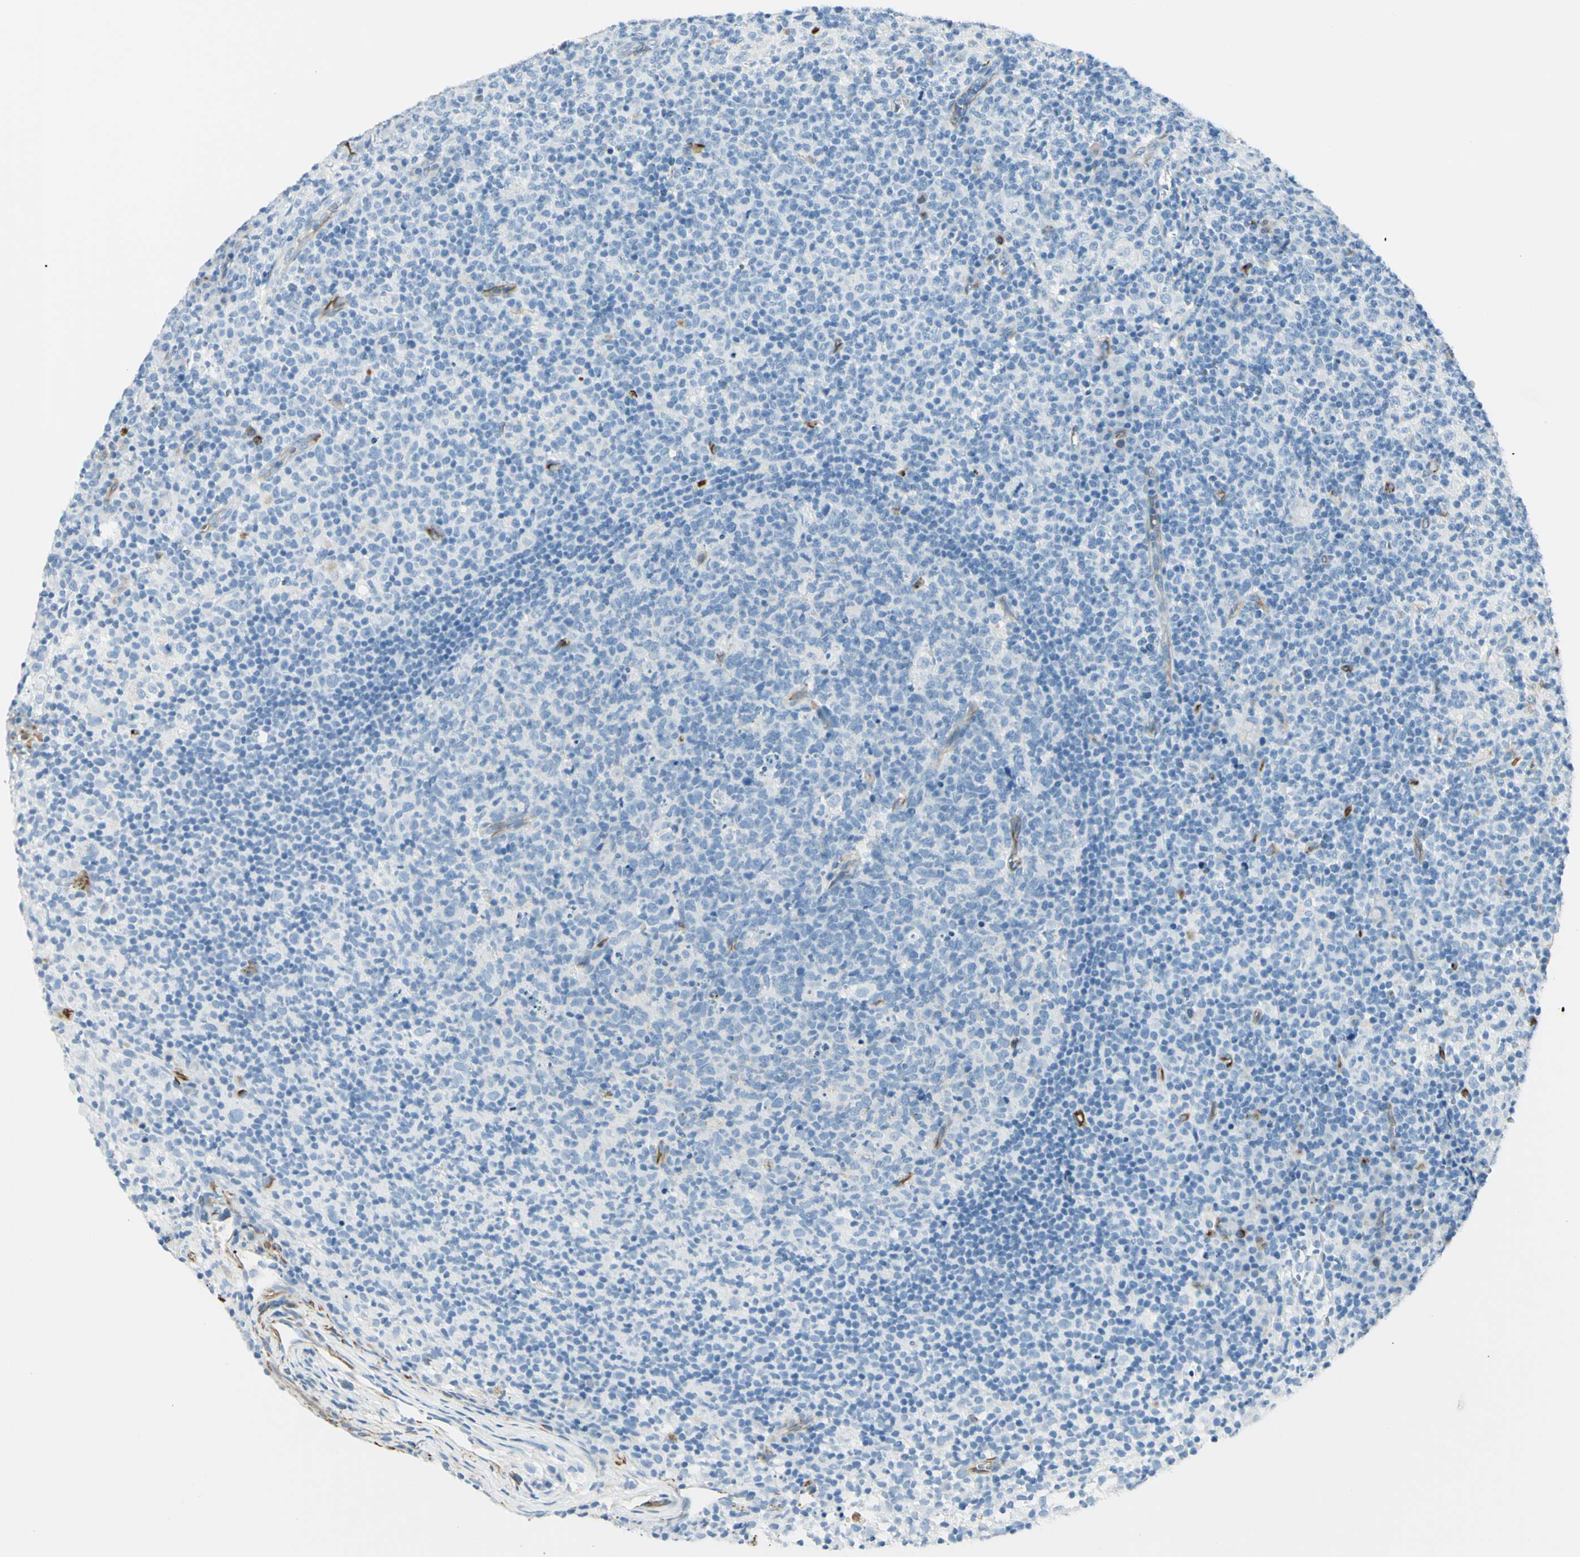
{"staining": {"intensity": "negative", "quantity": "none", "location": "none"}, "tissue": "lymph node", "cell_type": "Germinal center cells", "image_type": "normal", "snomed": [{"axis": "morphology", "description": "Normal tissue, NOS"}, {"axis": "morphology", "description": "Inflammation, NOS"}, {"axis": "topography", "description": "Lymph node"}], "caption": "Histopathology image shows no significant protein expression in germinal center cells of benign lymph node.", "gene": "PTH2R", "patient": {"sex": "male", "age": 55}}